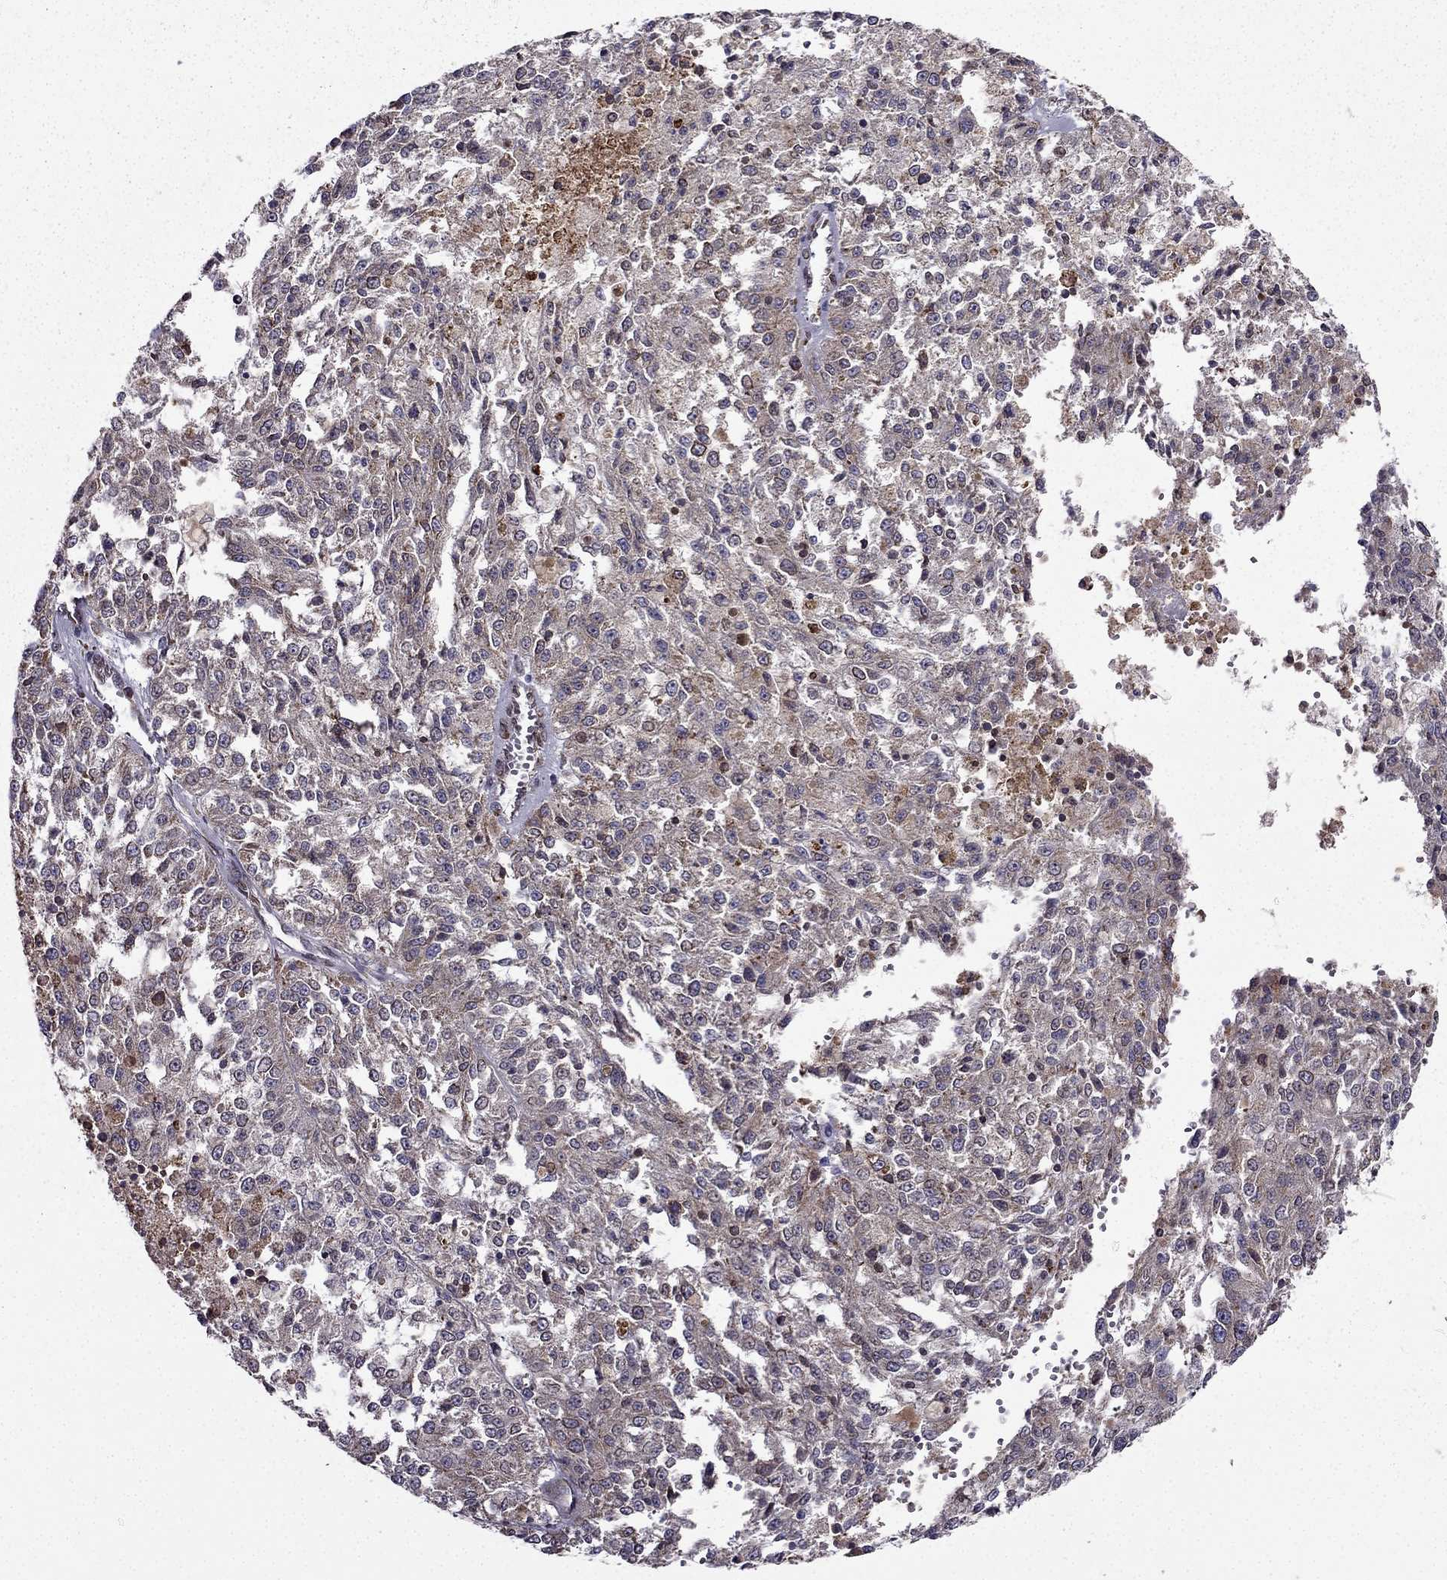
{"staining": {"intensity": "moderate", "quantity": "<25%", "location": "cytoplasmic/membranous"}, "tissue": "melanoma", "cell_type": "Tumor cells", "image_type": "cancer", "snomed": [{"axis": "morphology", "description": "Malignant melanoma, Metastatic site"}, {"axis": "topography", "description": "Lymph node"}], "caption": "Human melanoma stained with a protein marker reveals moderate staining in tumor cells.", "gene": "IKBIP", "patient": {"sex": "female", "age": 64}}